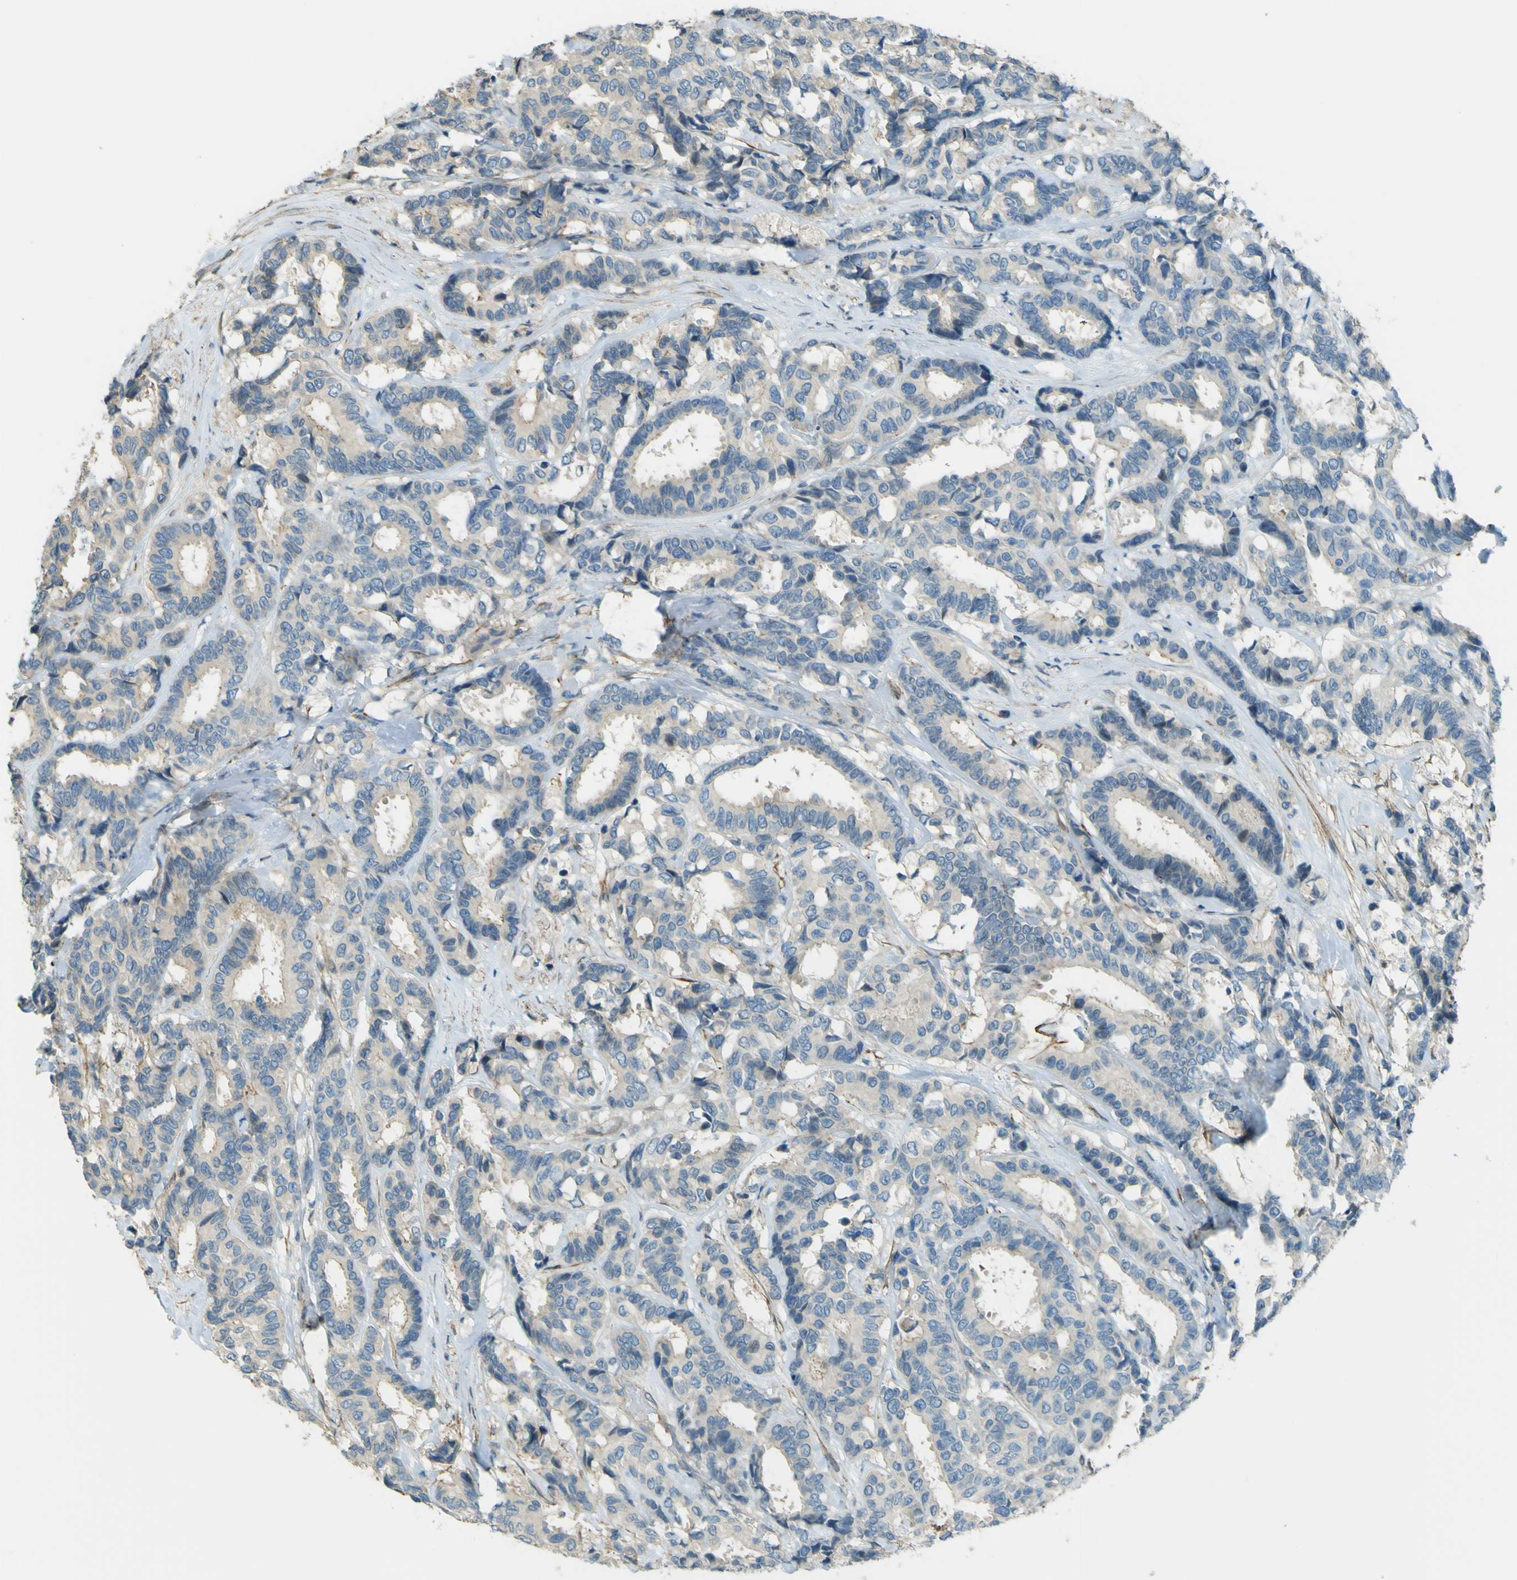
{"staining": {"intensity": "negative", "quantity": "none", "location": "none"}, "tissue": "breast cancer", "cell_type": "Tumor cells", "image_type": "cancer", "snomed": [{"axis": "morphology", "description": "Duct carcinoma"}, {"axis": "topography", "description": "Breast"}], "caption": "A histopathology image of breast cancer stained for a protein demonstrates no brown staining in tumor cells.", "gene": "NEXN", "patient": {"sex": "female", "age": 87}}